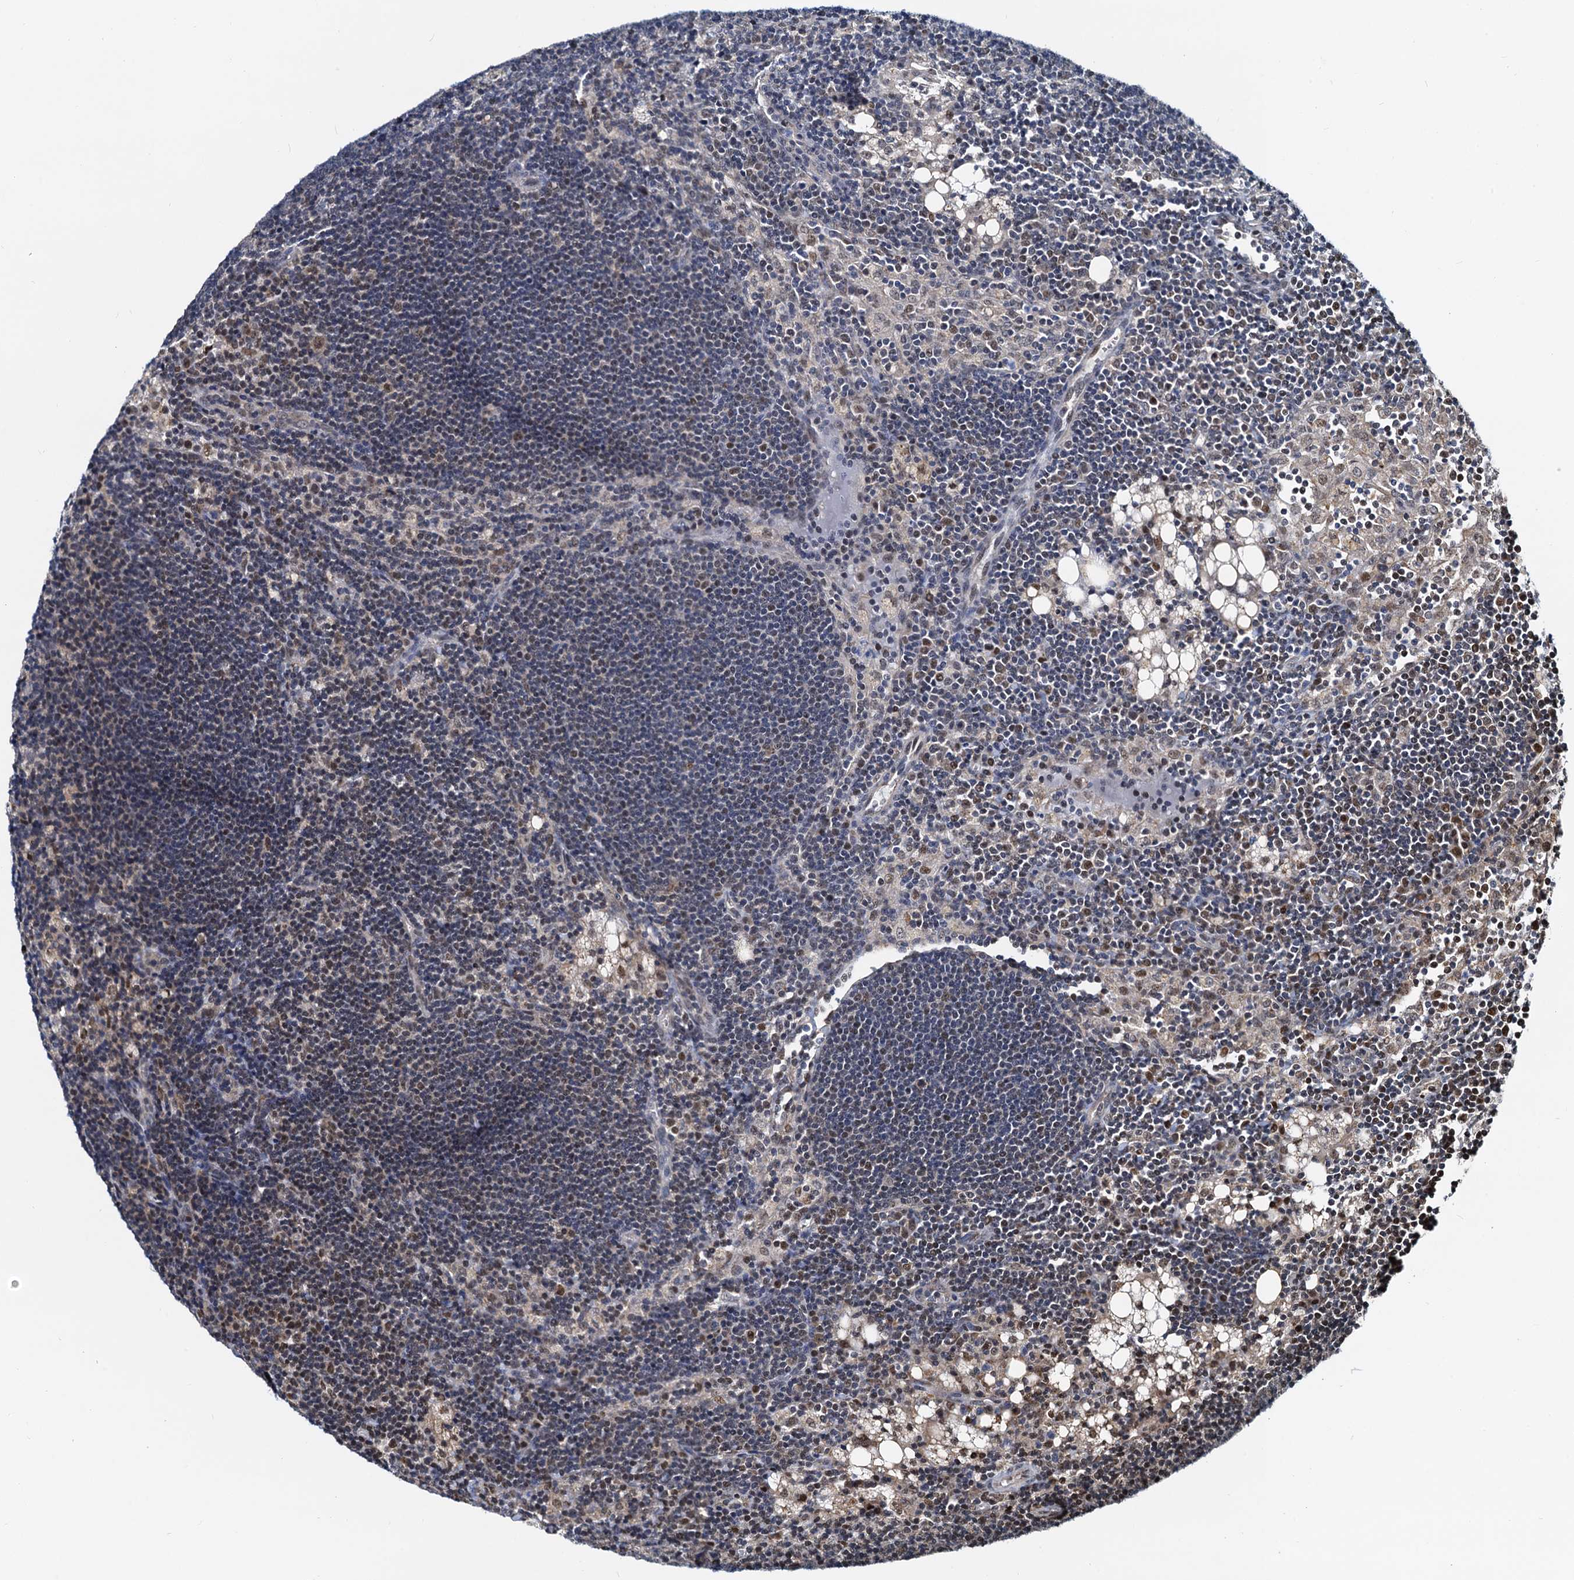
{"staining": {"intensity": "moderate", "quantity": "<25%", "location": "nuclear"}, "tissue": "lymph node", "cell_type": "Germinal center cells", "image_type": "normal", "snomed": [{"axis": "morphology", "description": "Normal tissue, NOS"}, {"axis": "topography", "description": "Lymph node"}], "caption": "Human lymph node stained with a protein marker exhibits moderate staining in germinal center cells.", "gene": "PTGES3", "patient": {"sex": "male", "age": 24}}